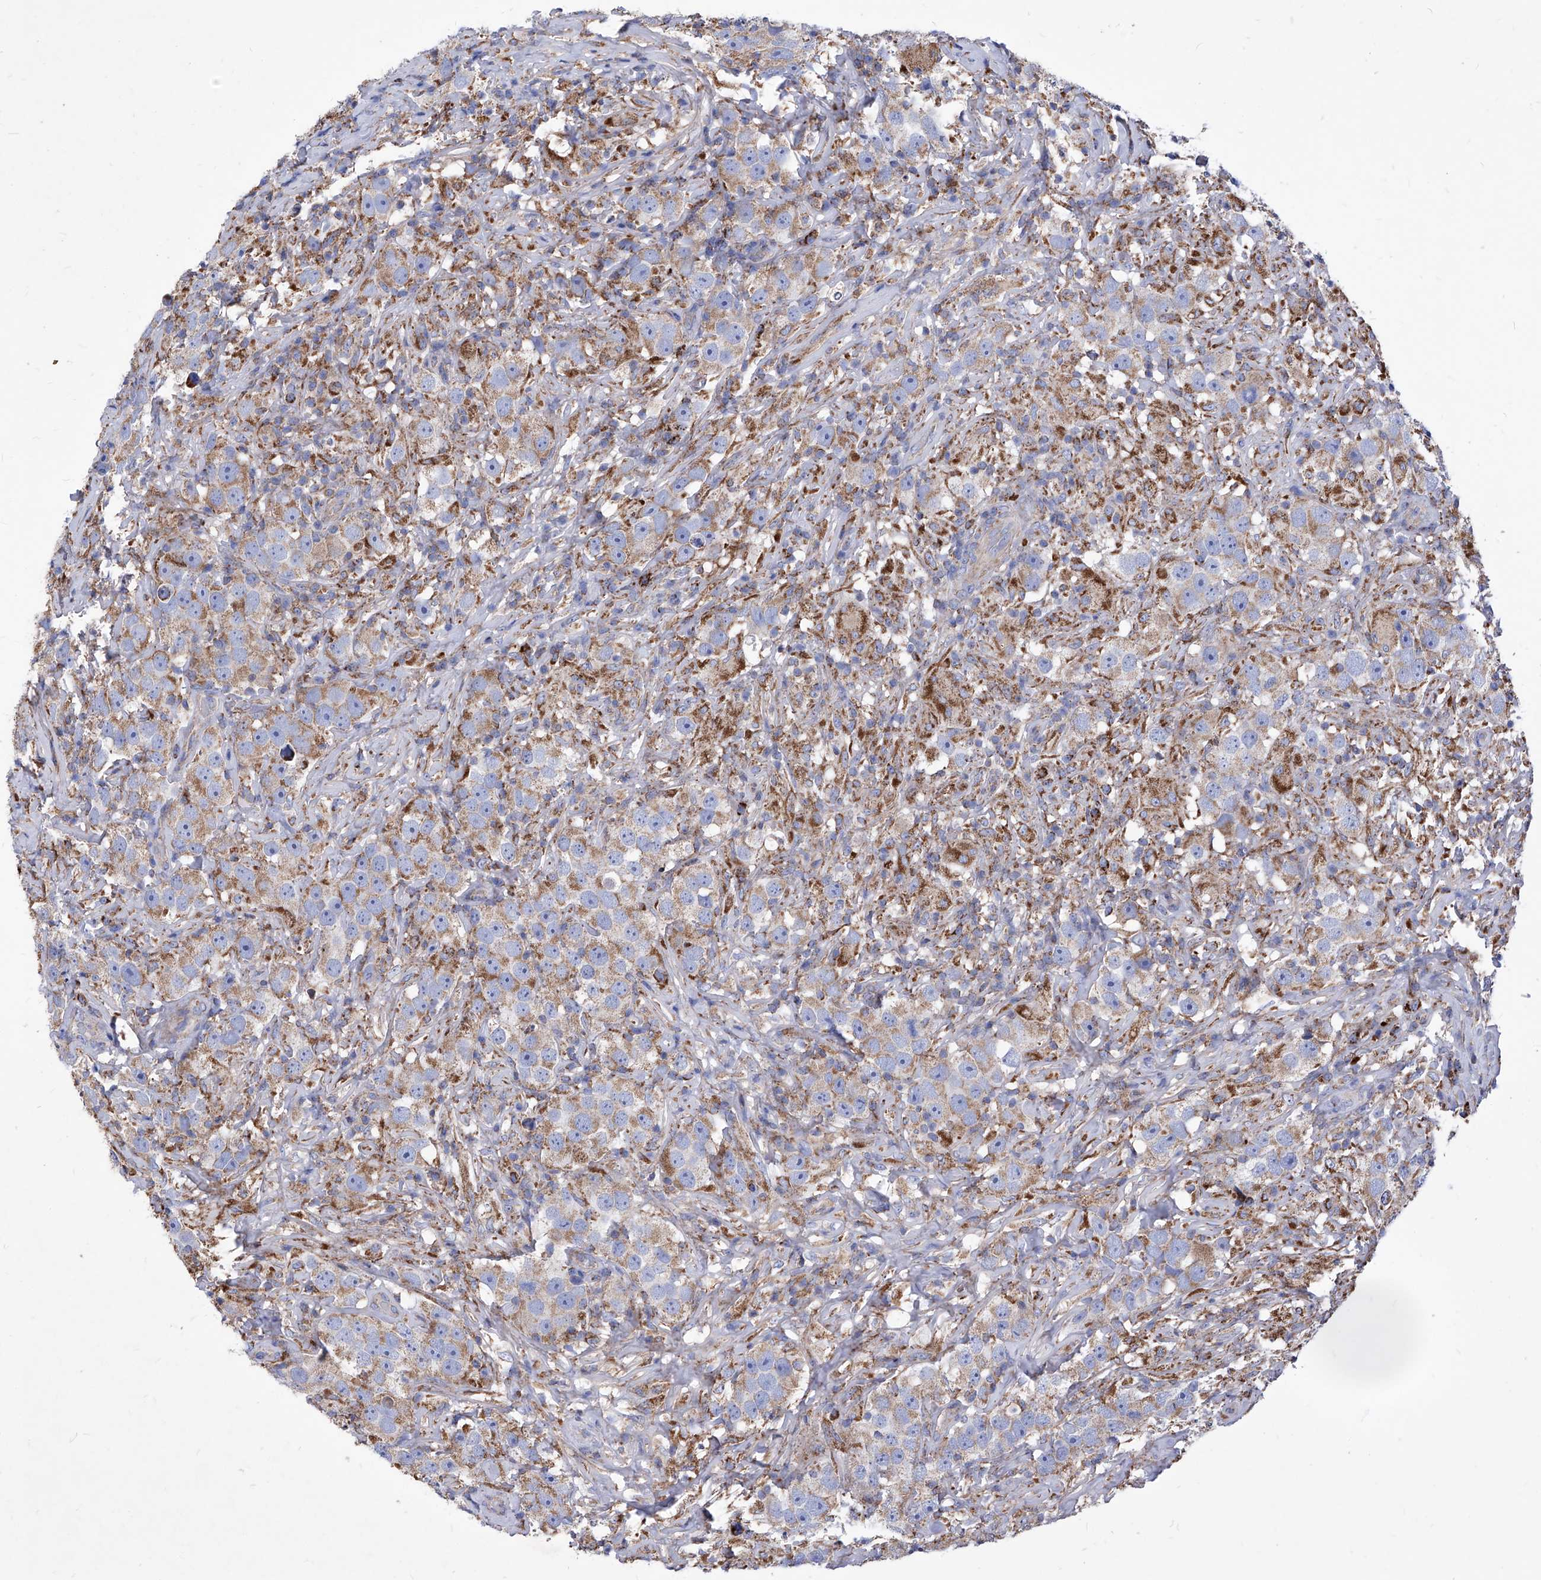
{"staining": {"intensity": "moderate", "quantity": ">75%", "location": "cytoplasmic/membranous"}, "tissue": "testis cancer", "cell_type": "Tumor cells", "image_type": "cancer", "snomed": [{"axis": "morphology", "description": "Seminoma, NOS"}, {"axis": "topography", "description": "Testis"}], "caption": "High-power microscopy captured an immunohistochemistry (IHC) histopathology image of testis cancer (seminoma), revealing moderate cytoplasmic/membranous staining in approximately >75% of tumor cells.", "gene": "HRNR", "patient": {"sex": "male", "age": 49}}